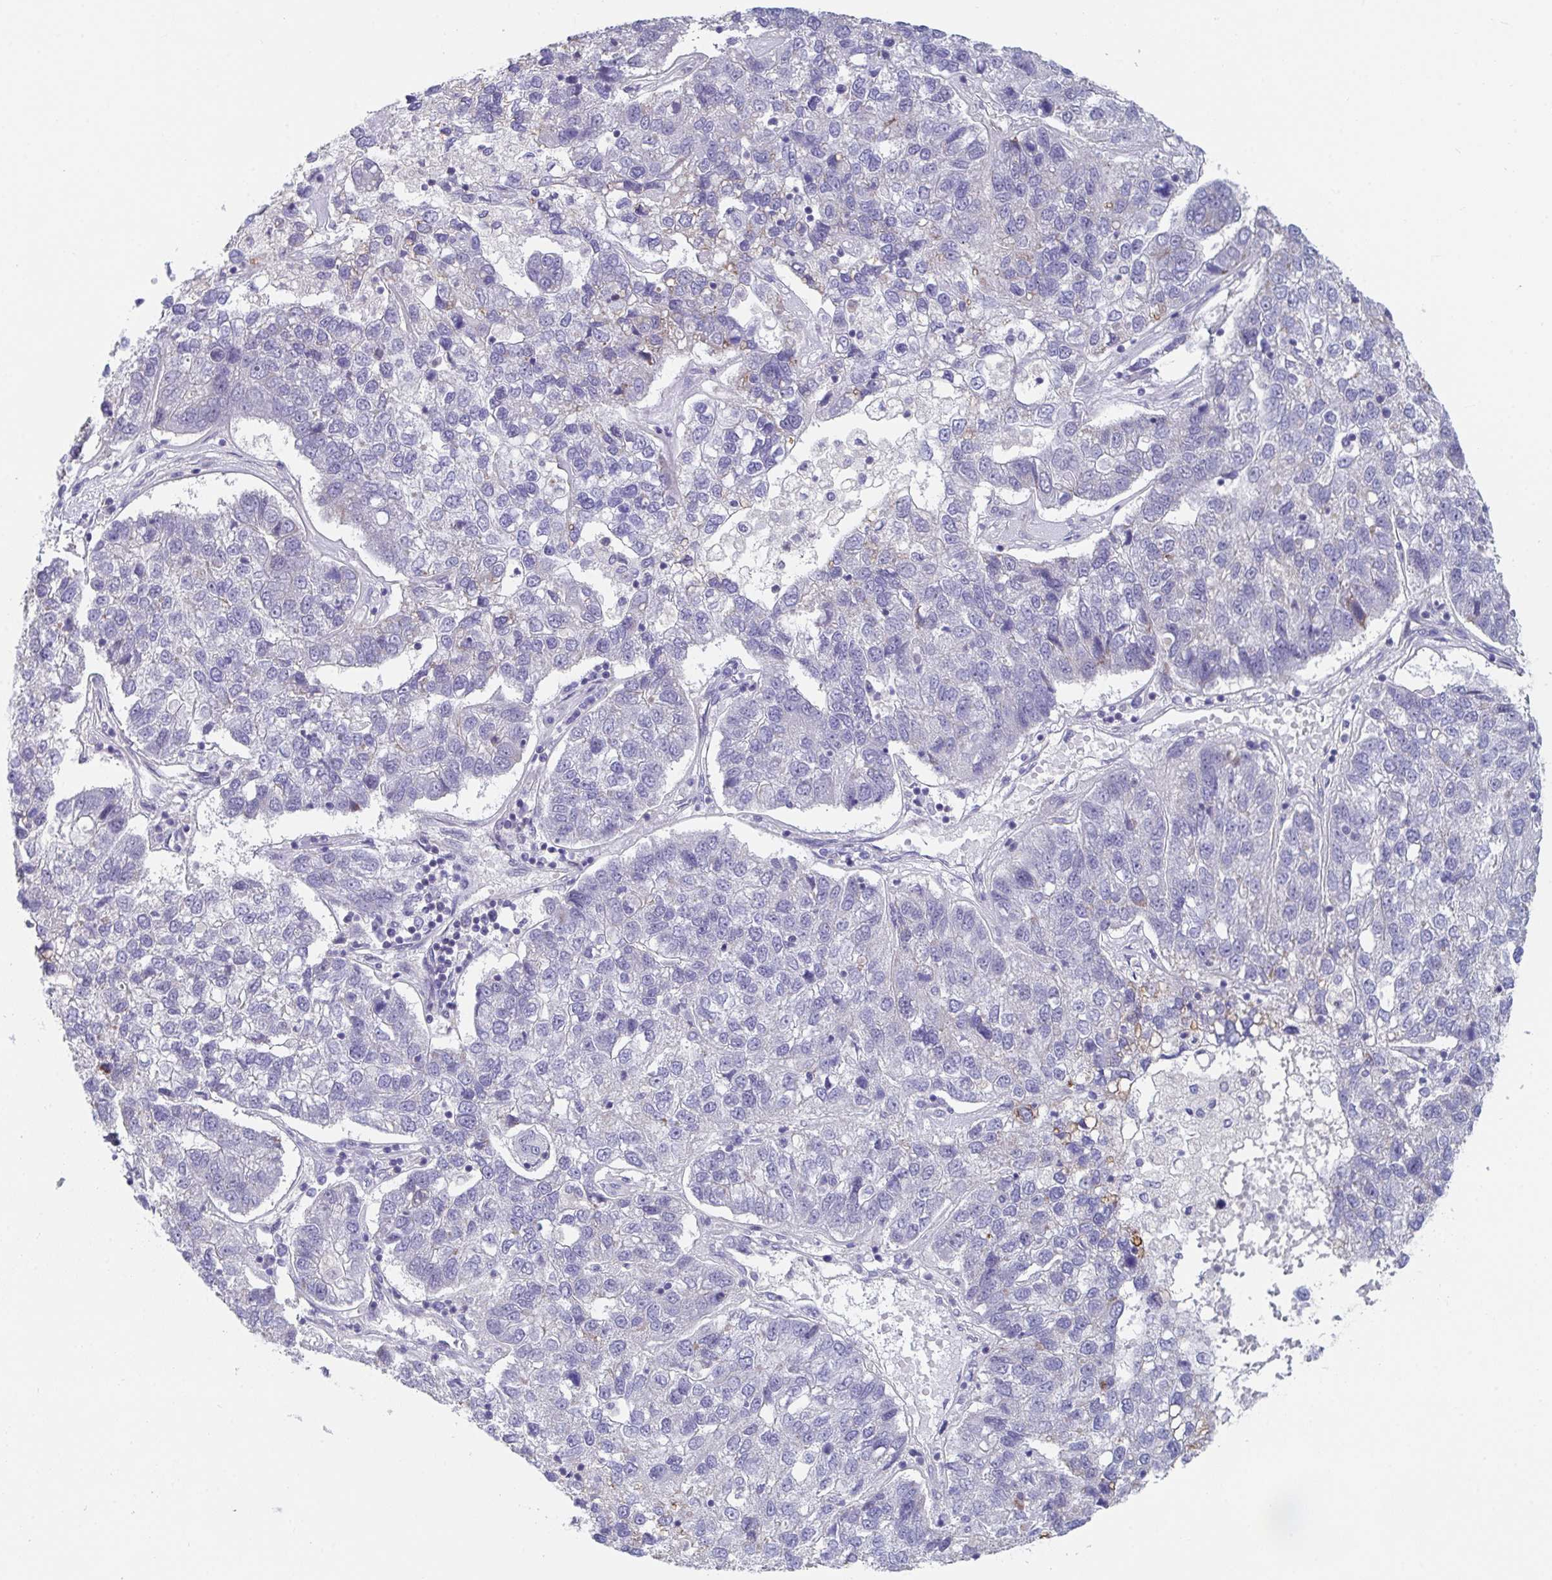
{"staining": {"intensity": "negative", "quantity": "none", "location": "none"}, "tissue": "pancreatic cancer", "cell_type": "Tumor cells", "image_type": "cancer", "snomed": [{"axis": "morphology", "description": "Adenocarcinoma, NOS"}, {"axis": "topography", "description": "Pancreas"}], "caption": "Immunohistochemical staining of pancreatic cancer (adenocarcinoma) shows no significant positivity in tumor cells.", "gene": "FAM156B", "patient": {"sex": "female", "age": 61}}